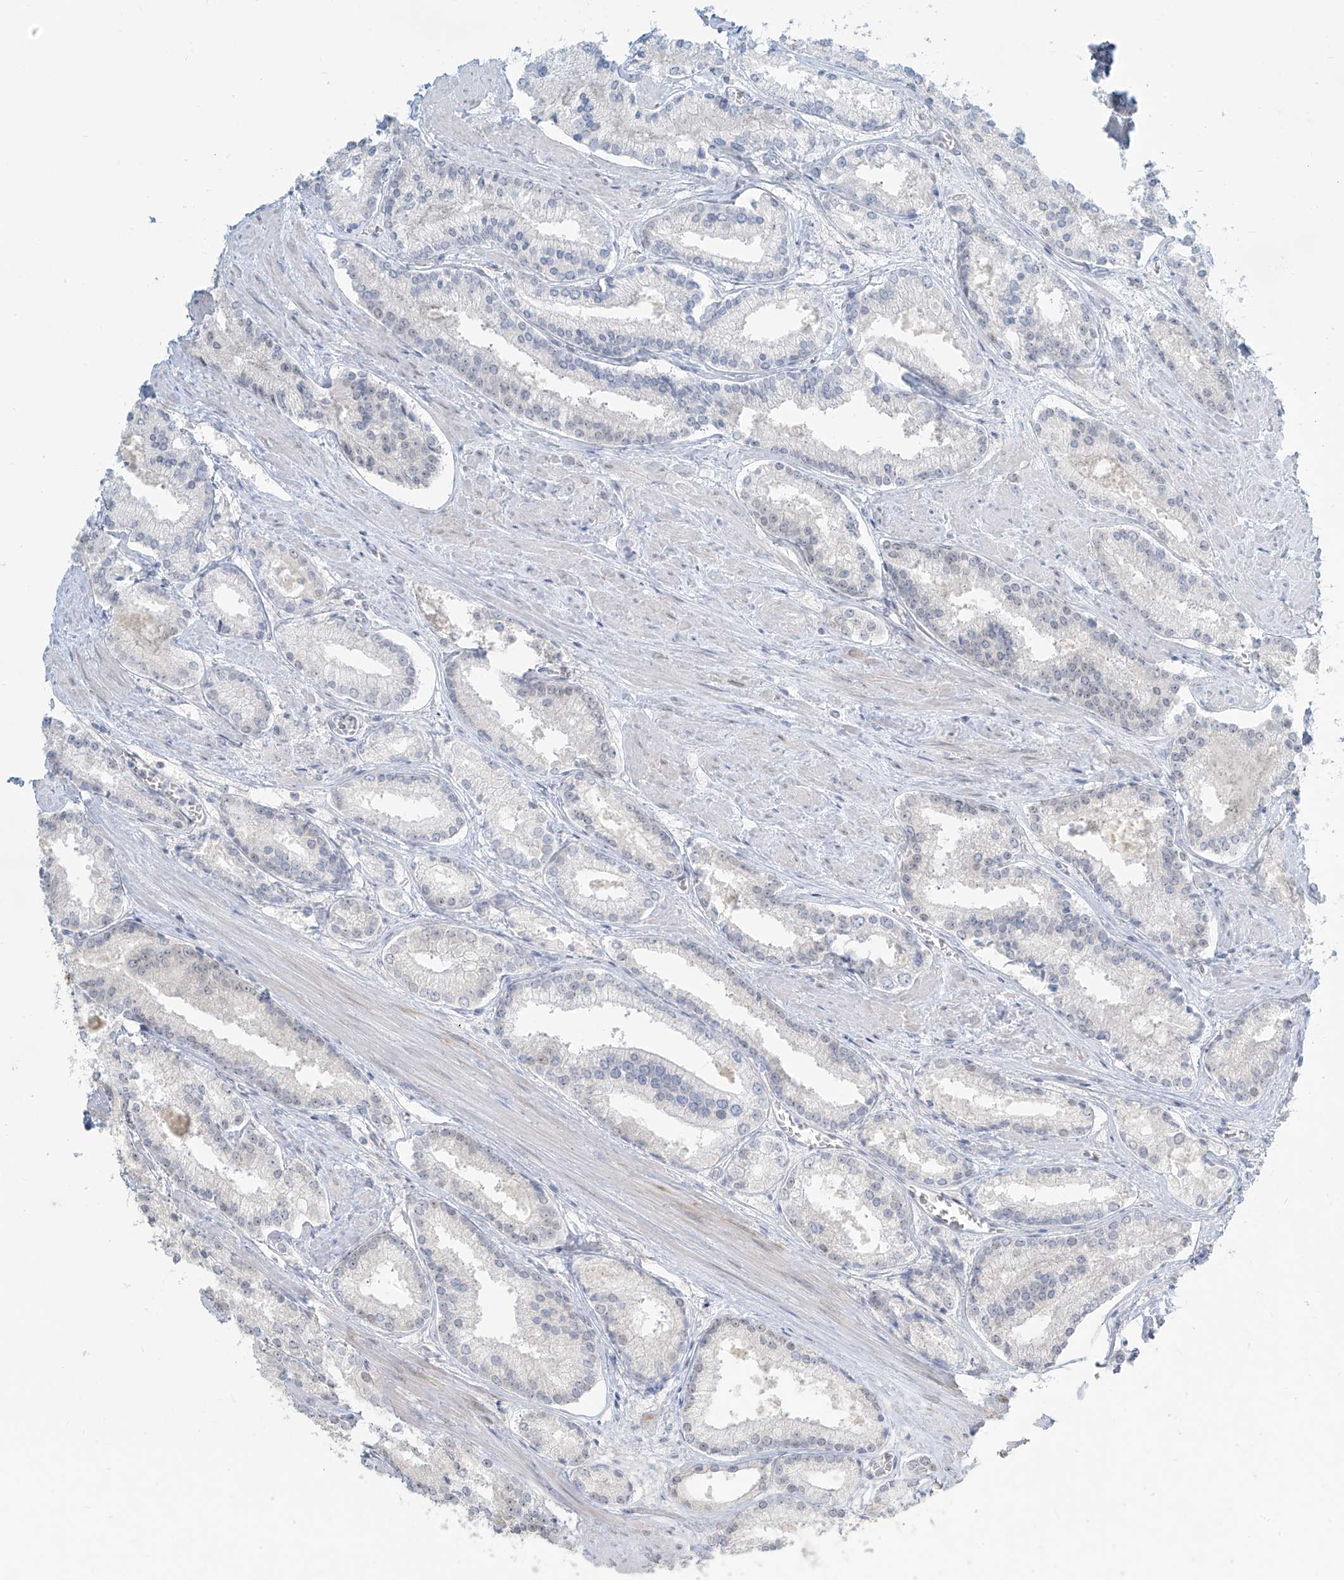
{"staining": {"intensity": "negative", "quantity": "none", "location": "none"}, "tissue": "prostate cancer", "cell_type": "Tumor cells", "image_type": "cancer", "snomed": [{"axis": "morphology", "description": "Adenocarcinoma, Low grade"}, {"axis": "topography", "description": "Prostate"}], "caption": "Prostate cancer was stained to show a protein in brown. There is no significant staining in tumor cells.", "gene": "PRDM6", "patient": {"sex": "male", "age": 54}}